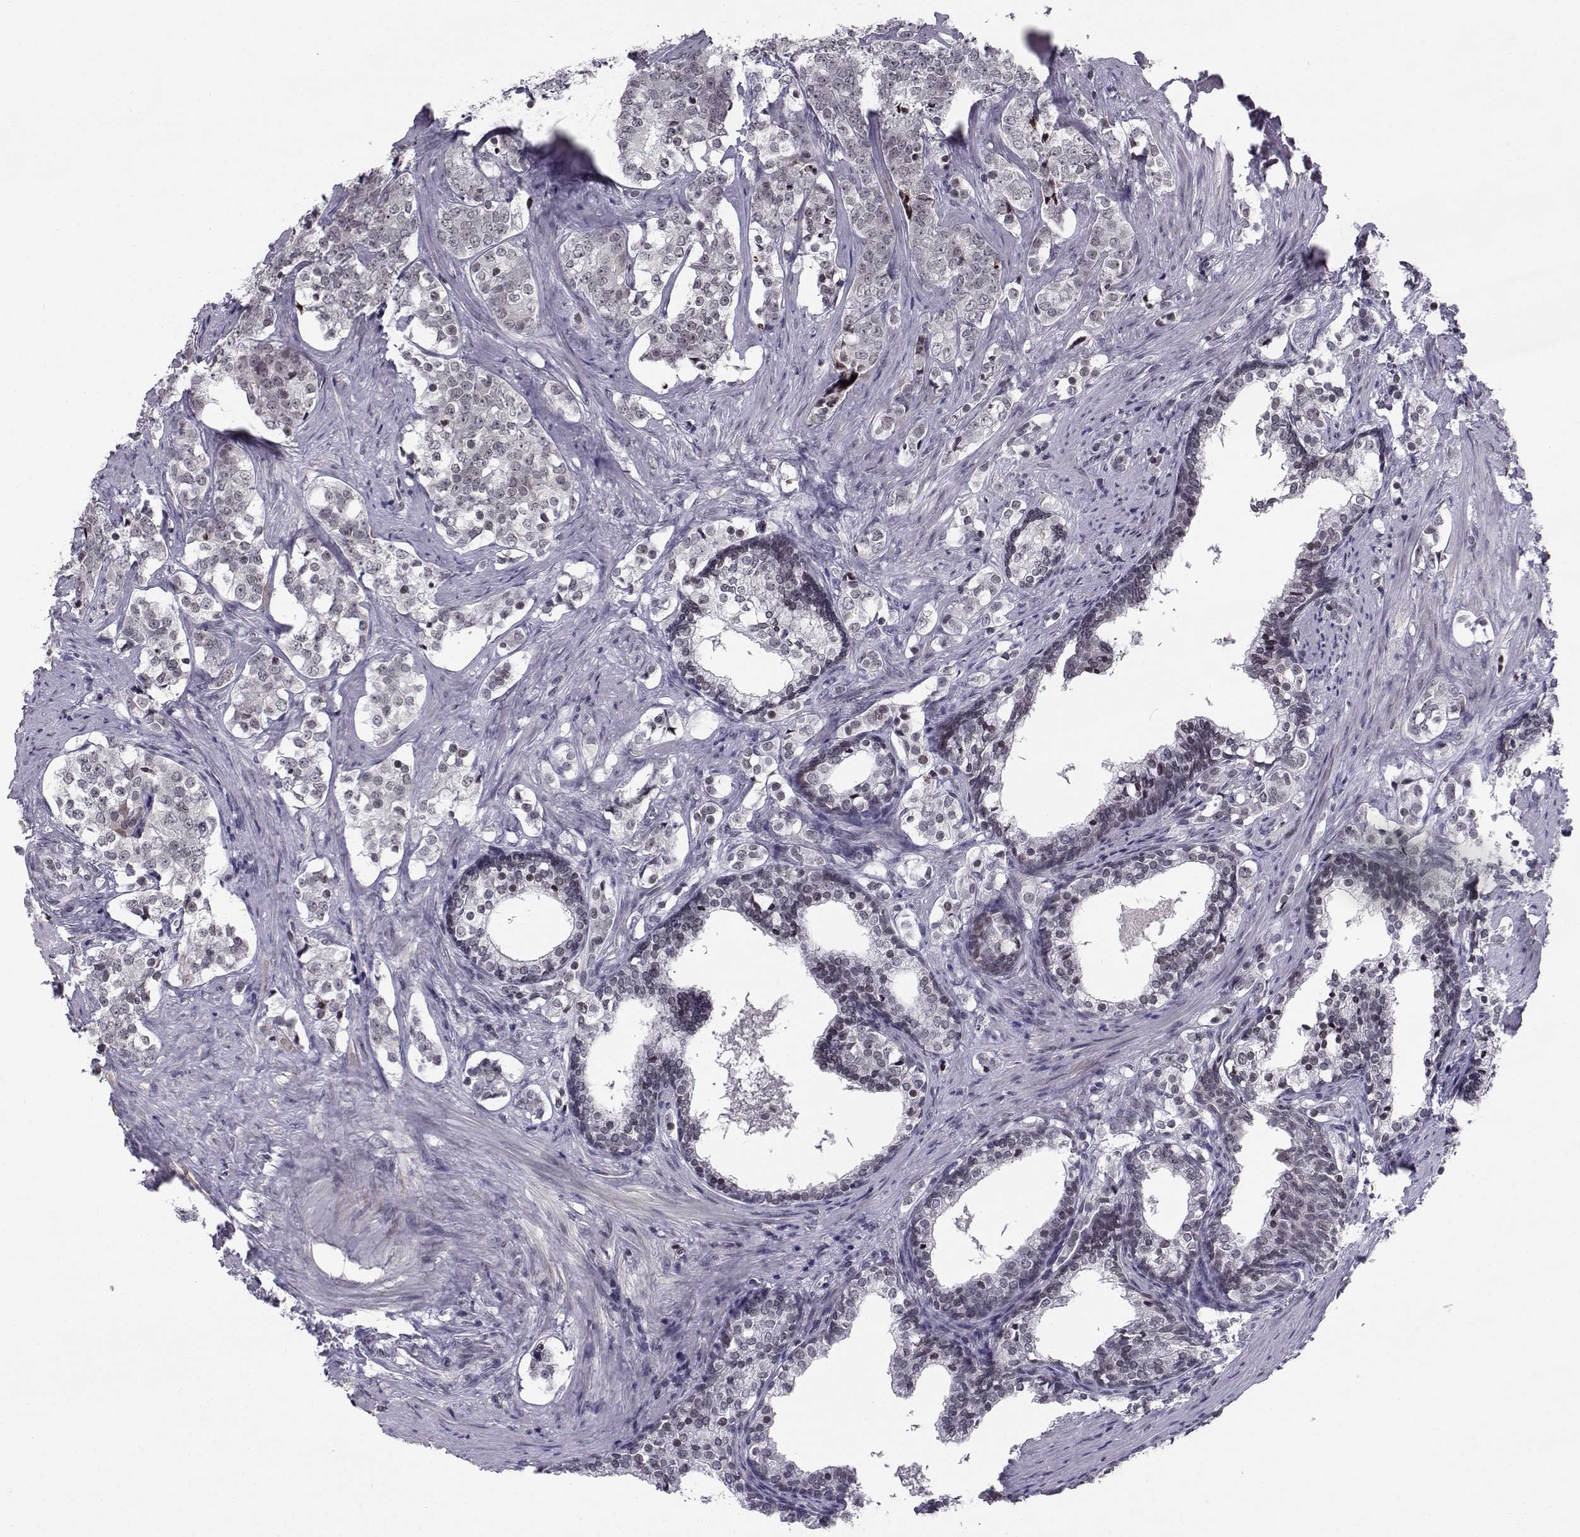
{"staining": {"intensity": "negative", "quantity": "none", "location": "none"}, "tissue": "prostate cancer", "cell_type": "Tumor cells", "image_type": "cancer", "snomed": [{"axis": "morphology", "description": "Adenocarcinoma, NOS"}, {"axis": "topography", "description": "Prostate and seminal vesicle, NOS"}], "caption": "DAB immunohistochemical staining of human prostate adenocarcinoma demonstrates no significant staining in tumor cells.", "gene": "MARCHF4", "patient": {"sex": "male", "age": 63}}